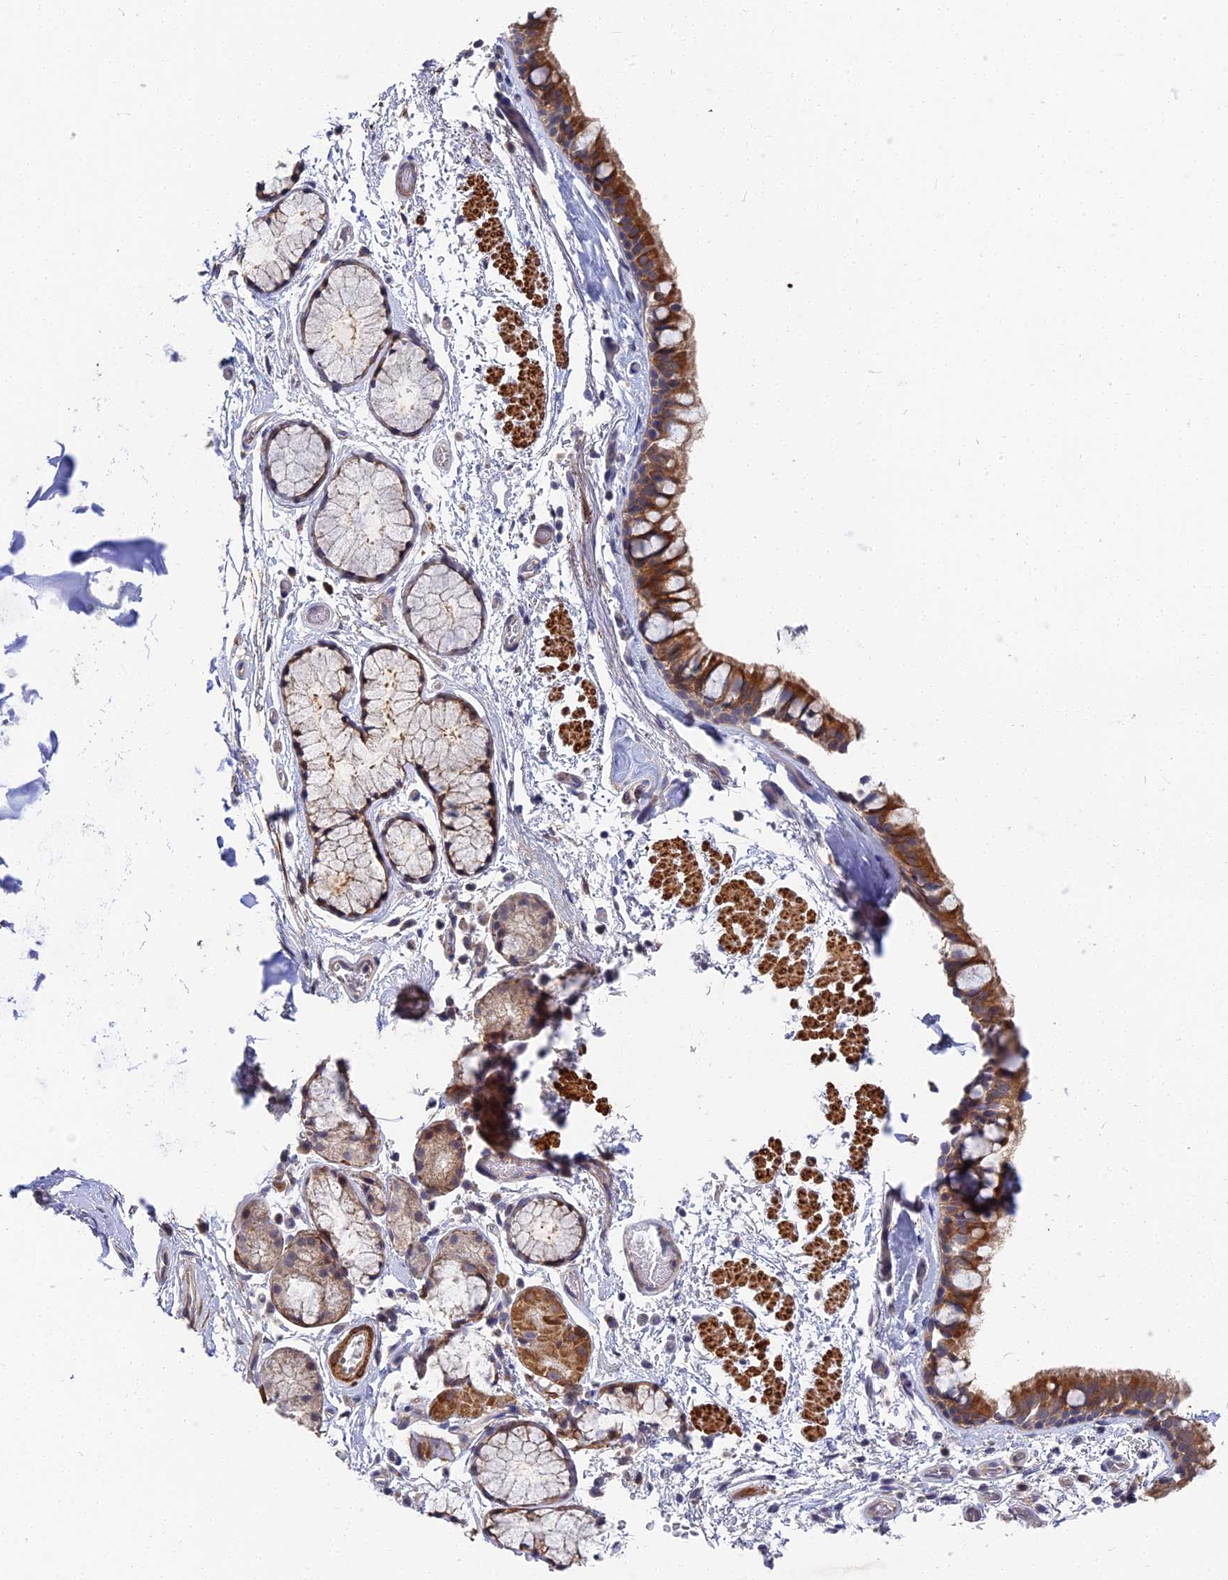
{"staining": {"intensity": "moderate", "quantity": ">75%", "location": "cytoplasmic/membranous"}, "tissue": "bronchus", "cell_type": "Respiratory epithelial cells", "image_type": "normal", "snomed": [{"axis": "morphology", "description": "Normal tissue, NOS"}, {"axis": "topography", "description": "Bronchus"}], "caption": "This is an image of immunohistochemistry (IHC) staining of unremarkable bronchus, which shows moderate positivity in the cytoplasmic/membranous of respiratory epithelial cells.", "gene": "CCDC113", "patient": {"sex": "male", "age": 65}}